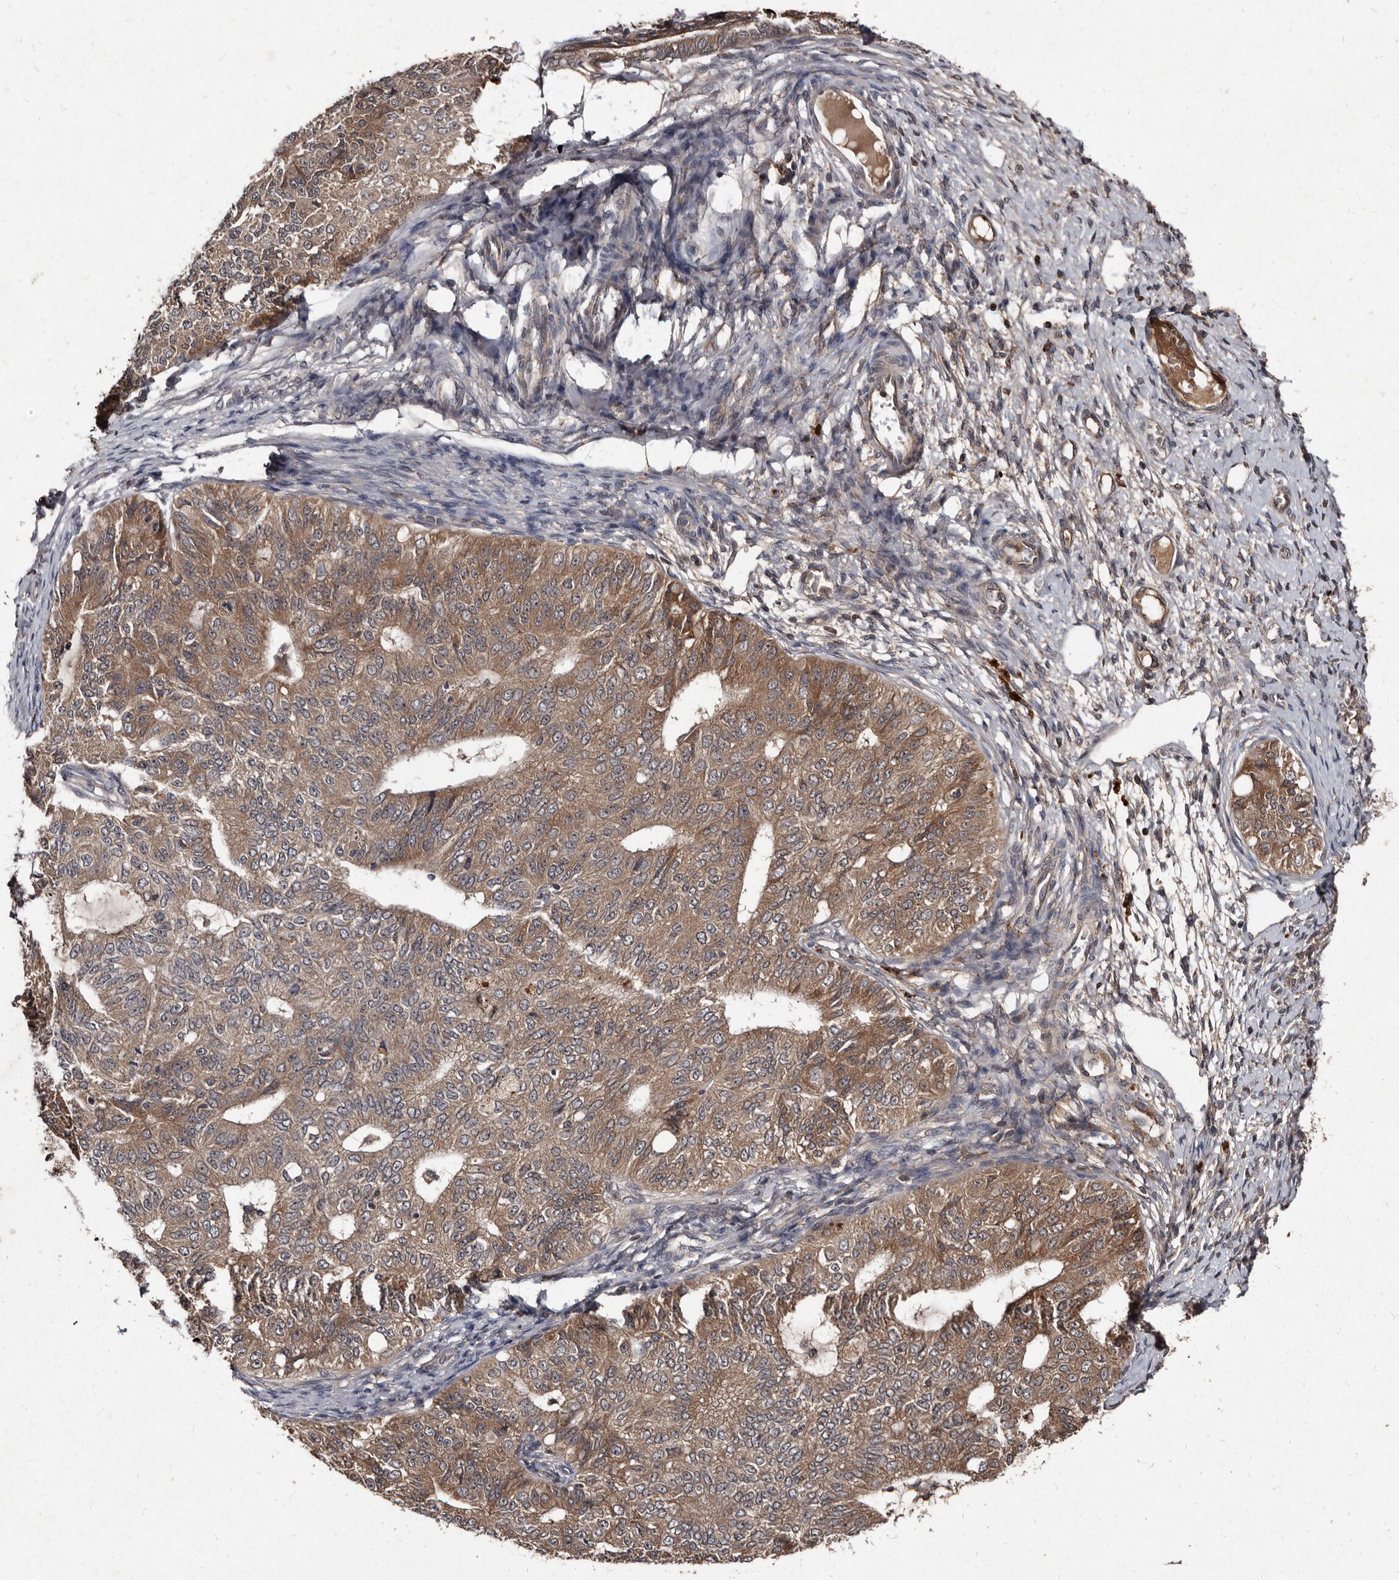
{"staining": {"intensity": "moderate", "quantity": ">75%", "location": "cytoplasmic/membranous"}, "tissue": "endometrial cancer", "cell_type": "Tumor cells", "image_type": "cancer", "snomed": [{"axis": "morphology", "description": "Adenocarcinoma, NOS"}, {"axis": "topography", "description": "Endometrium"}], "caption": "A brown stain shows moderate cytoplasmic/membranous staining of a protein in human endometrial cancer tumor cells.", "gene": "PMVK", "patient": {"sex": "female", "age": 32}}